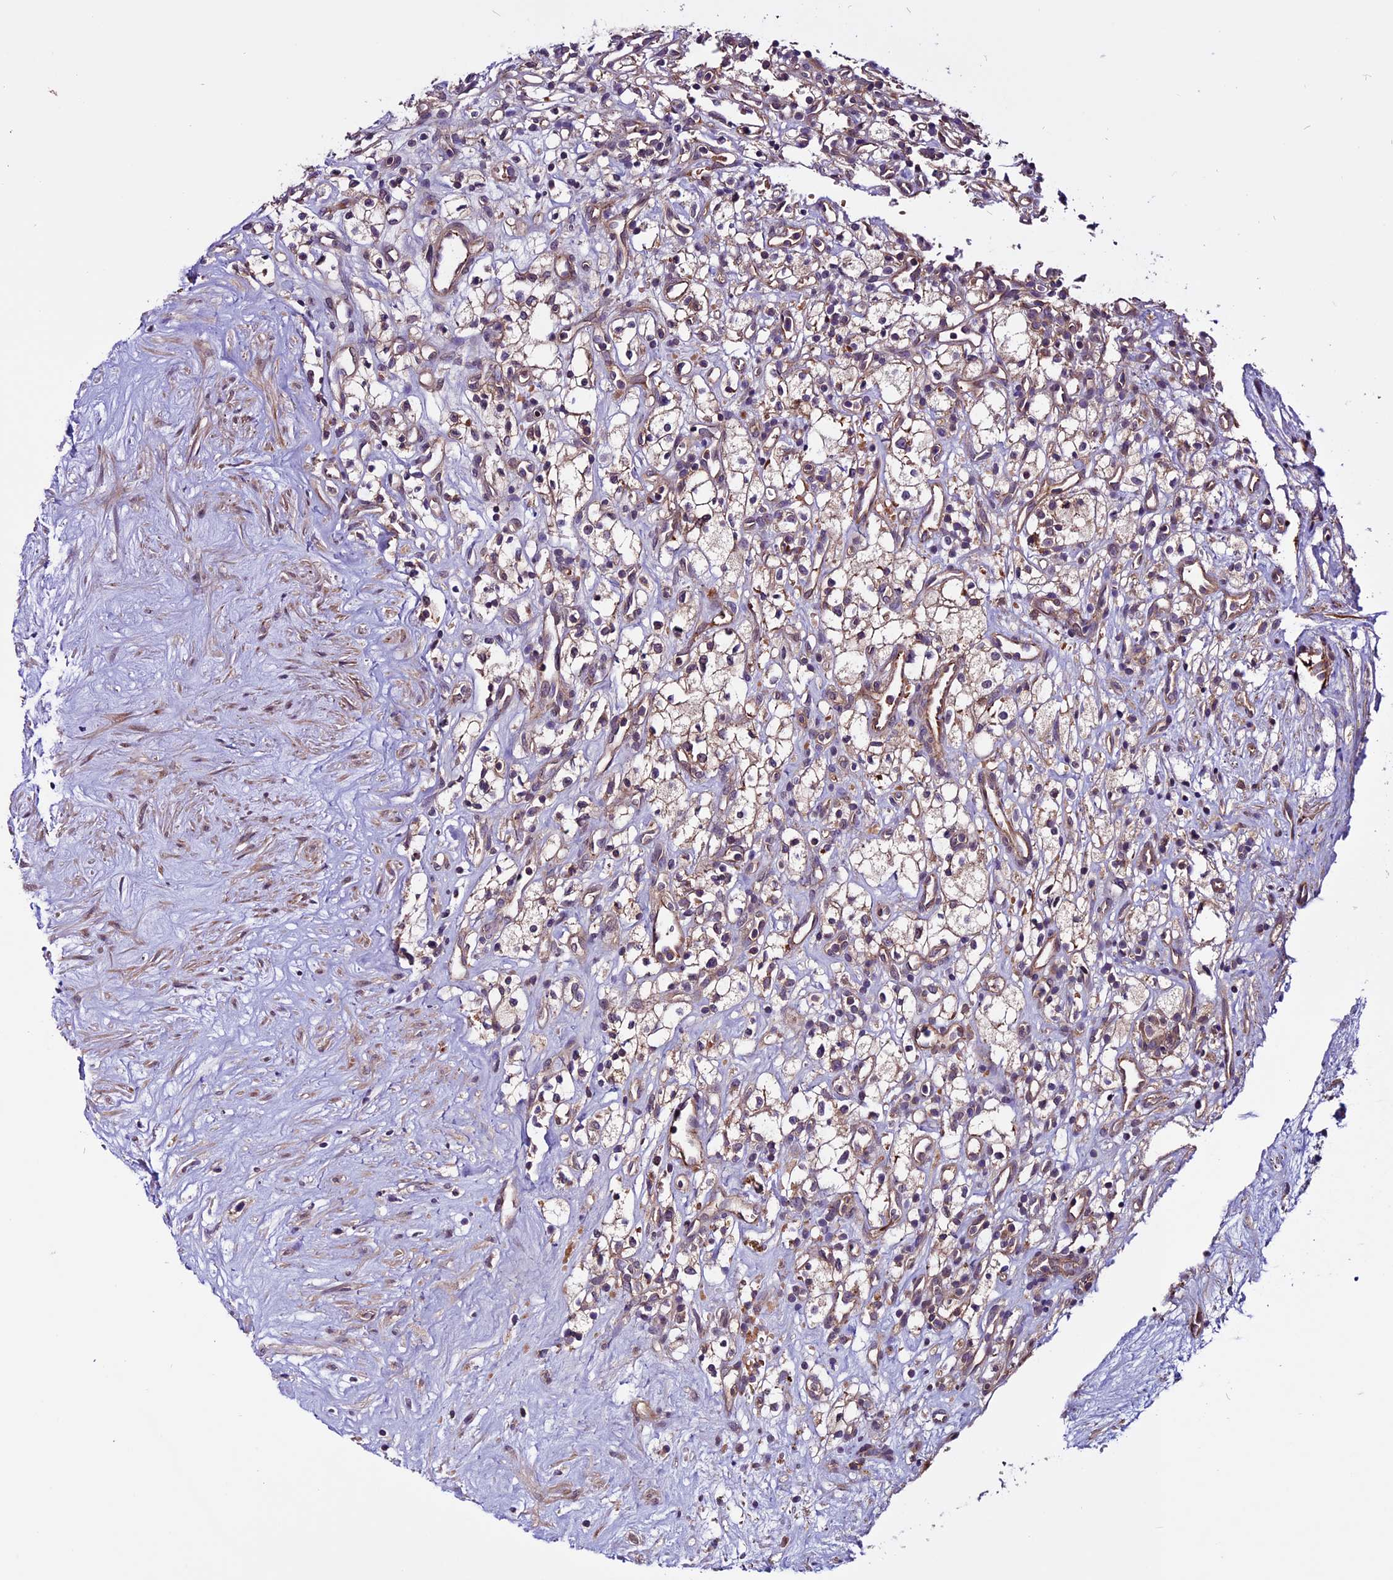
{"staining": {"intensity": "weak", "quantity": "25%-75%", "location": "cytoplasmic/membranous"}, "tissue": "renal cancer", "cell_type": "Tumor cells", "image_type": "cancer", "snomed": [{"axis": "morphology", "description": "Adenocarcinoma, NOS"}, {"axis": "topography", "description": "Kidney"}], "caption": "About 25%-75% of tumor cells in adenocarcinoma (renal) exhibit weak cytoplasmic/membranous protein staining as visualized by brown immunohistochemical staining.", "gene": "RINL", "patient": {"sex": "male", "age": 59}}